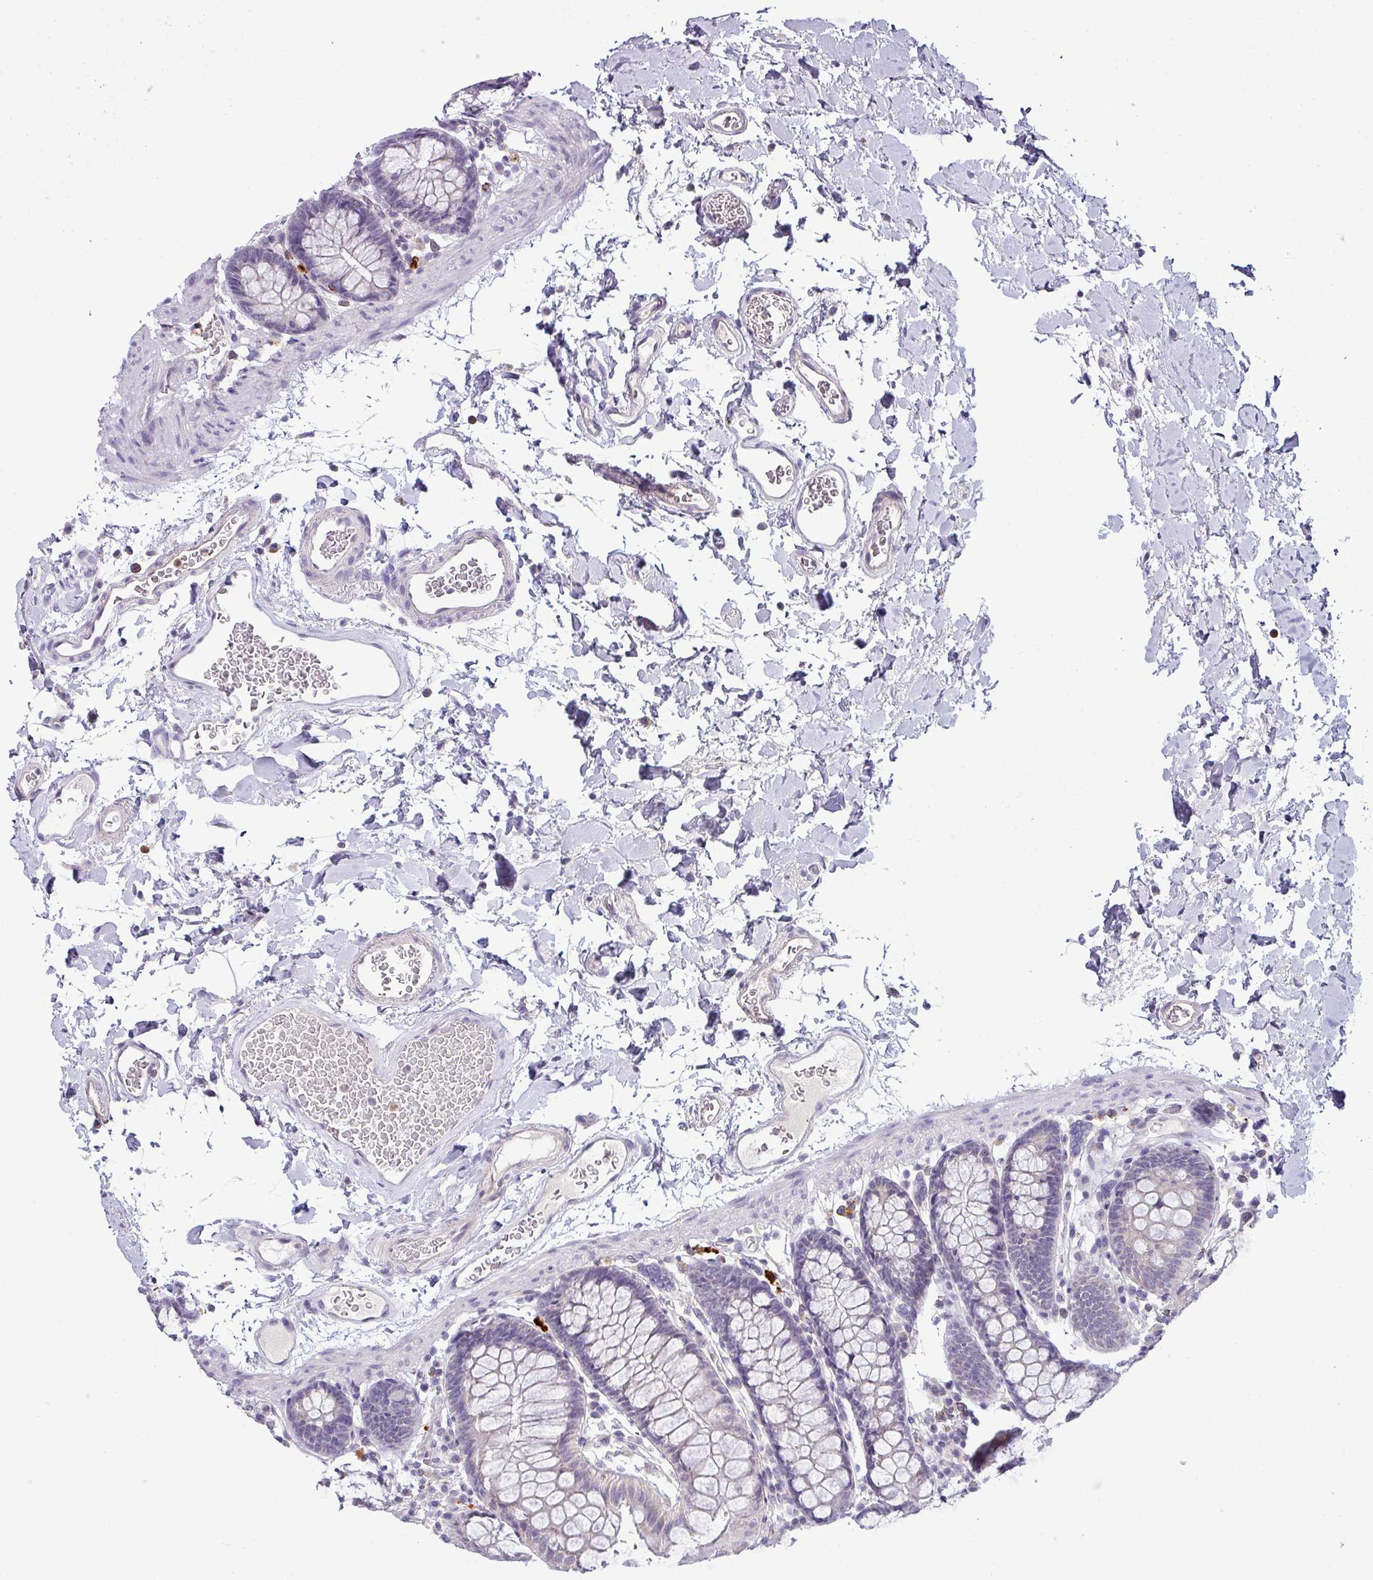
{"staining": {"intensity": "negative", "quantity": "none", "location": "none"}, "tissue": "colon", "cell_type": "Endothelial cells", "image_type": "normal", "snomed": [{"axis": "morphology", "description": "Normal tissue, NOS"}, {"axis": "topography", "description": "Colon"}], "caption": "DAB immunohistochemical staining of unremarkable human colon displays no significant positivity in endothelial cells.", "gene": "HBEGF", "patient": {"sex": "male", "age": 75}}